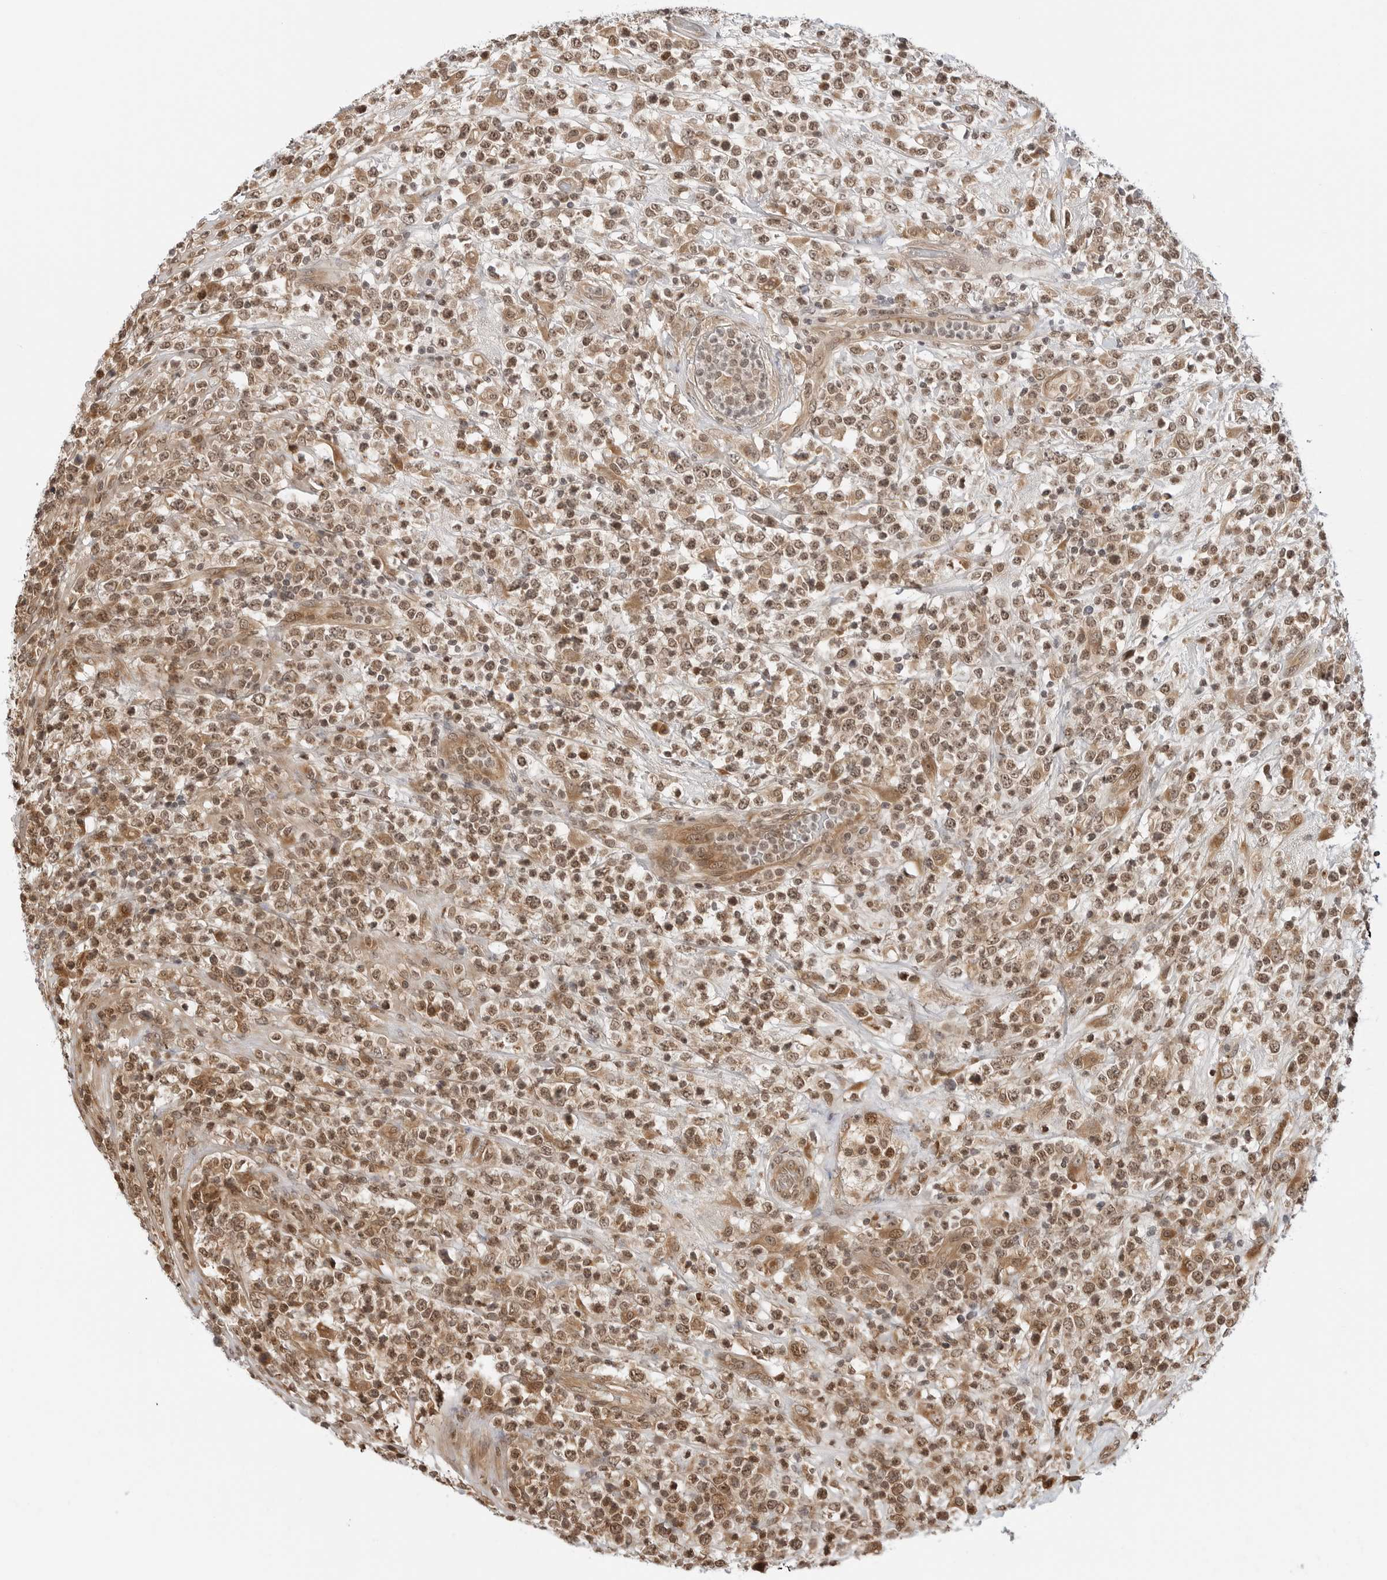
{"staining": {"intensity": "moderate", "quantity": ">75%", "location": "cytoplasmic/membranous,nuclear"}, "tissue": "lymphoma", "cell_type": "Tumor cells", "image_type": "cancer", "snomed": [{"axis": "morphology", "description": "Malignant lymphoma, non-Hodgkin's type, High grade"}, {"axis": "topography", "description": "Colon"}], "caption": "Protein positivity by IHC demonstrates moderate cytoplasmic/membranous and nuclear expression in about >75% of tumor cells in high-grade malignant lymphoma, non-Hodgkin's type.", "gene": "TIPRL", "patient": {"sex": "female", "age": 53}}